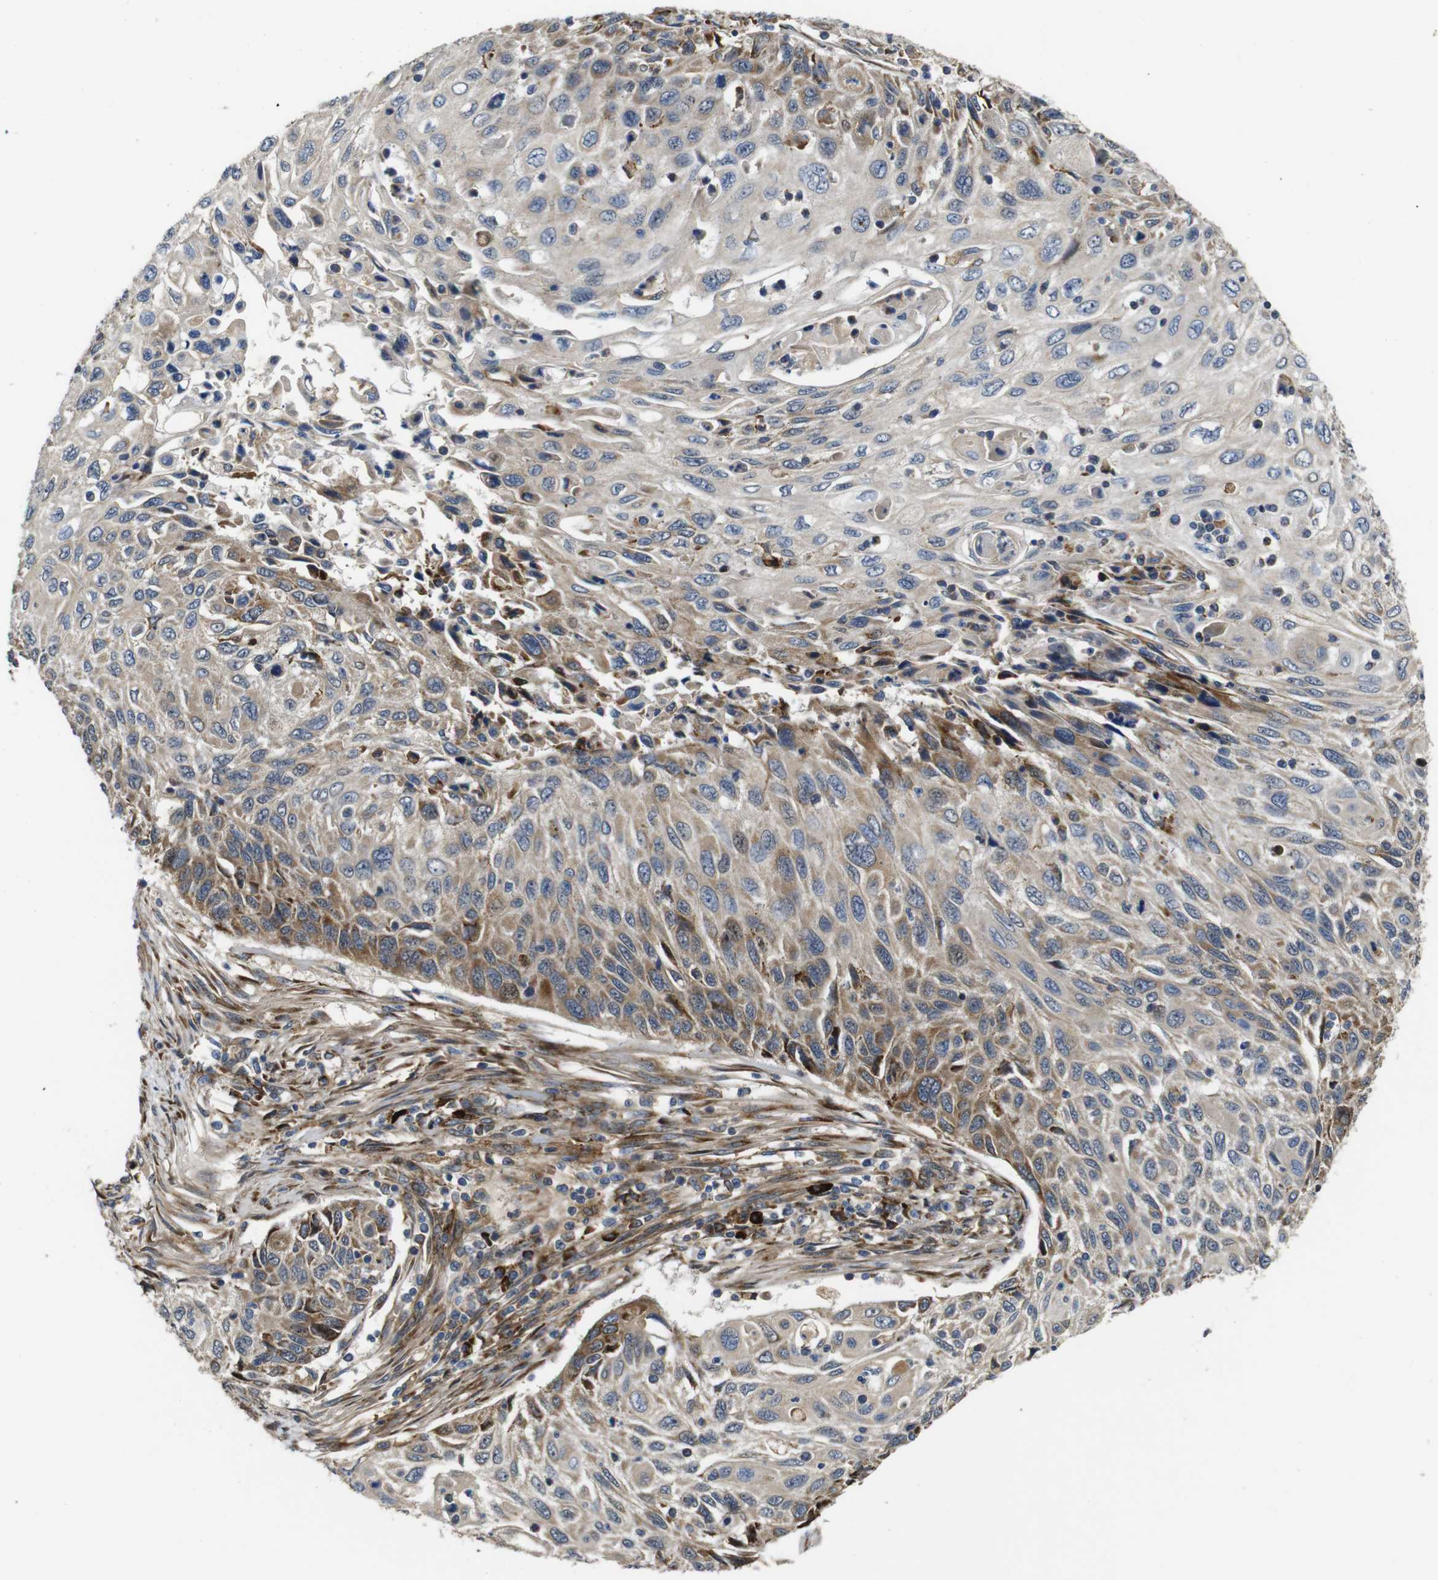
{"staining": {"intensity": "moderate", "quantity": "25%-75%", "location": "cytoplasmic/membranous"}, "tissue": "cervical cancer", "cell_type": "Tumor cells", "image_type": "cancer", "snomed": [{"axis": "morphology", "description": "Squamous cell carcinoma, NOS"}, {"axis": "topography", "description": "Cervix"}], "caption": "Human squamous cell carcinoma (cervical) stained for a protein (brown) reveals moderate cytoplasmic/membranous positive expression in about 25%-75% of tumor cells.", "gene": "UBE2G2", "patient": {"sex": "female", "age": 70}}